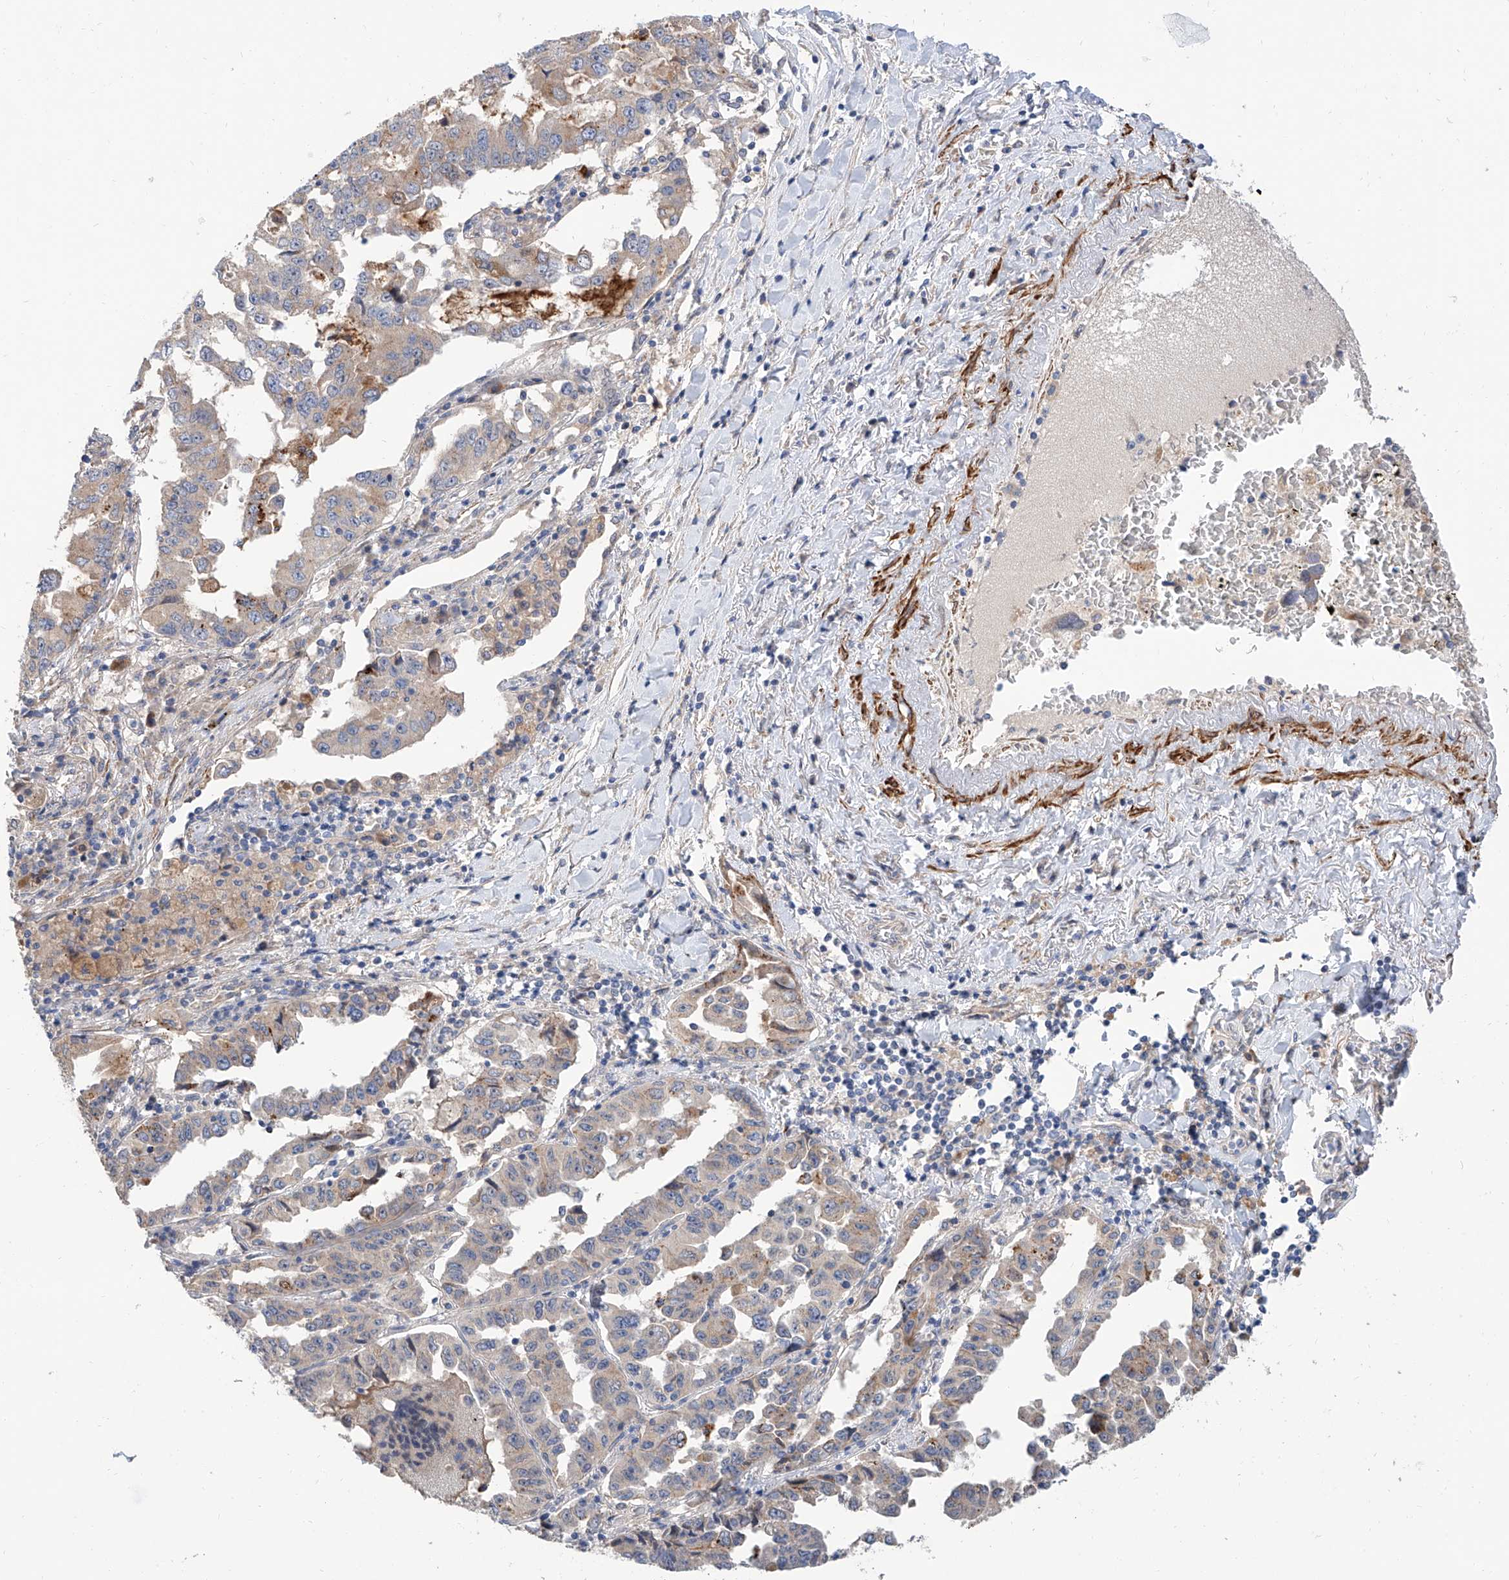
{"staining": {"intensity": "weak", "quantity": "<25%", "location": "cytoplasmic/membranous"}, "tissue": "lung cancer", "cell_type": "Tumor cells", "image_type": "cancer", "snomed": [{"axis": "morphology", "description": "Adenocarcinoma, NOS"}, {"axis": "topography", "description": "Lung"}], "caption": "Immunohistochemistry of human lung adenocarcinoma demonstrates no staining in tumor cells.", "gene": "MAGEE2", "patient": {"sex": "female", "age": 51}}